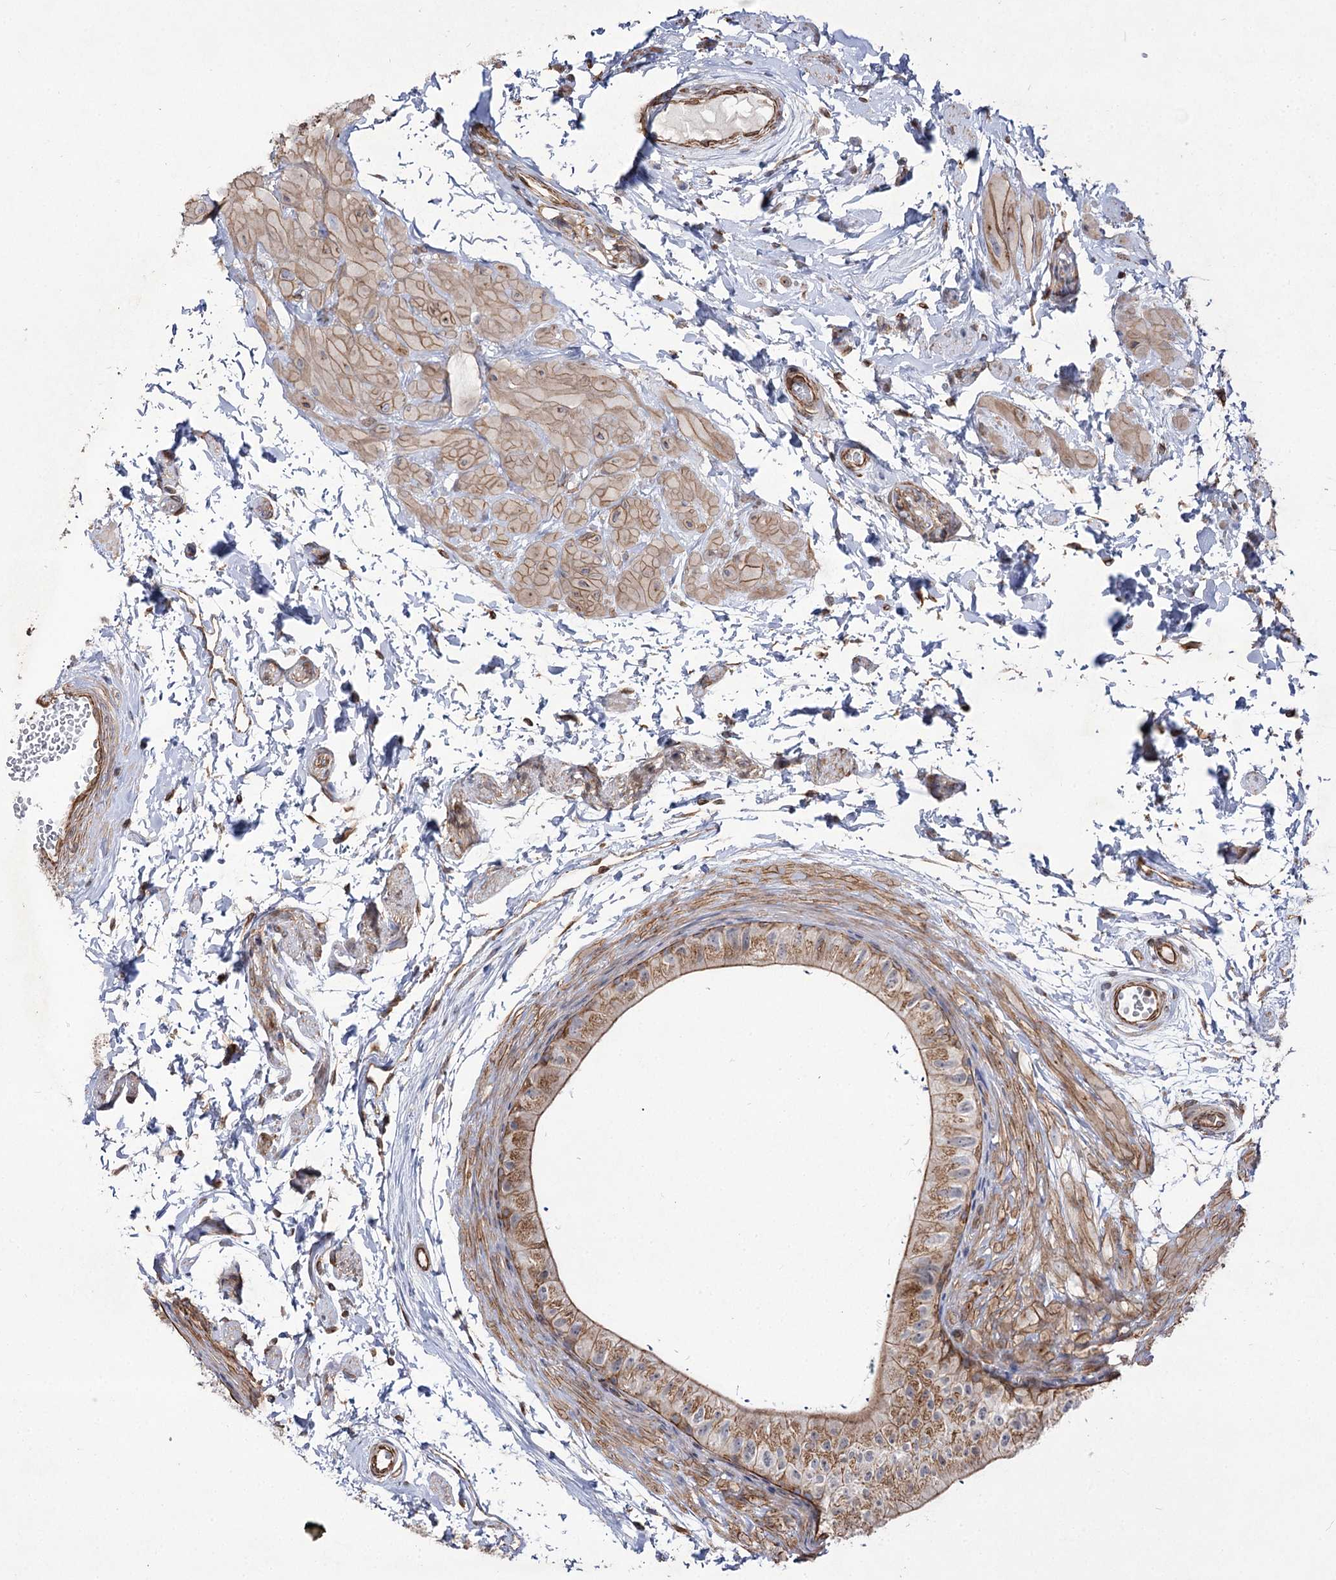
{"staining": {"intensity": "strong", "quantity": ">75%", "location": "cytoplasmic/membranous"}, "tissue": "epididymis", "cell_type": "Glandular cells", "image_type": "normal", "snomed": [{"axis": "morphology", "description": "Normal tissue, NOS"}, {"axis": "topography", "description": "Epididymis"}], "caption": "Protein analysis of benign epididymis shows strong cytoplasmic/membranous staining in about >75% of glandular cells. The staining was performed using DAB to visualize the protein expression in brown, while the nuclei were stained in blue with hematoxylin (Magnification: 20x).", "gene": "SH3BP5L", "patient": {"sex": "male", "age": 50}}